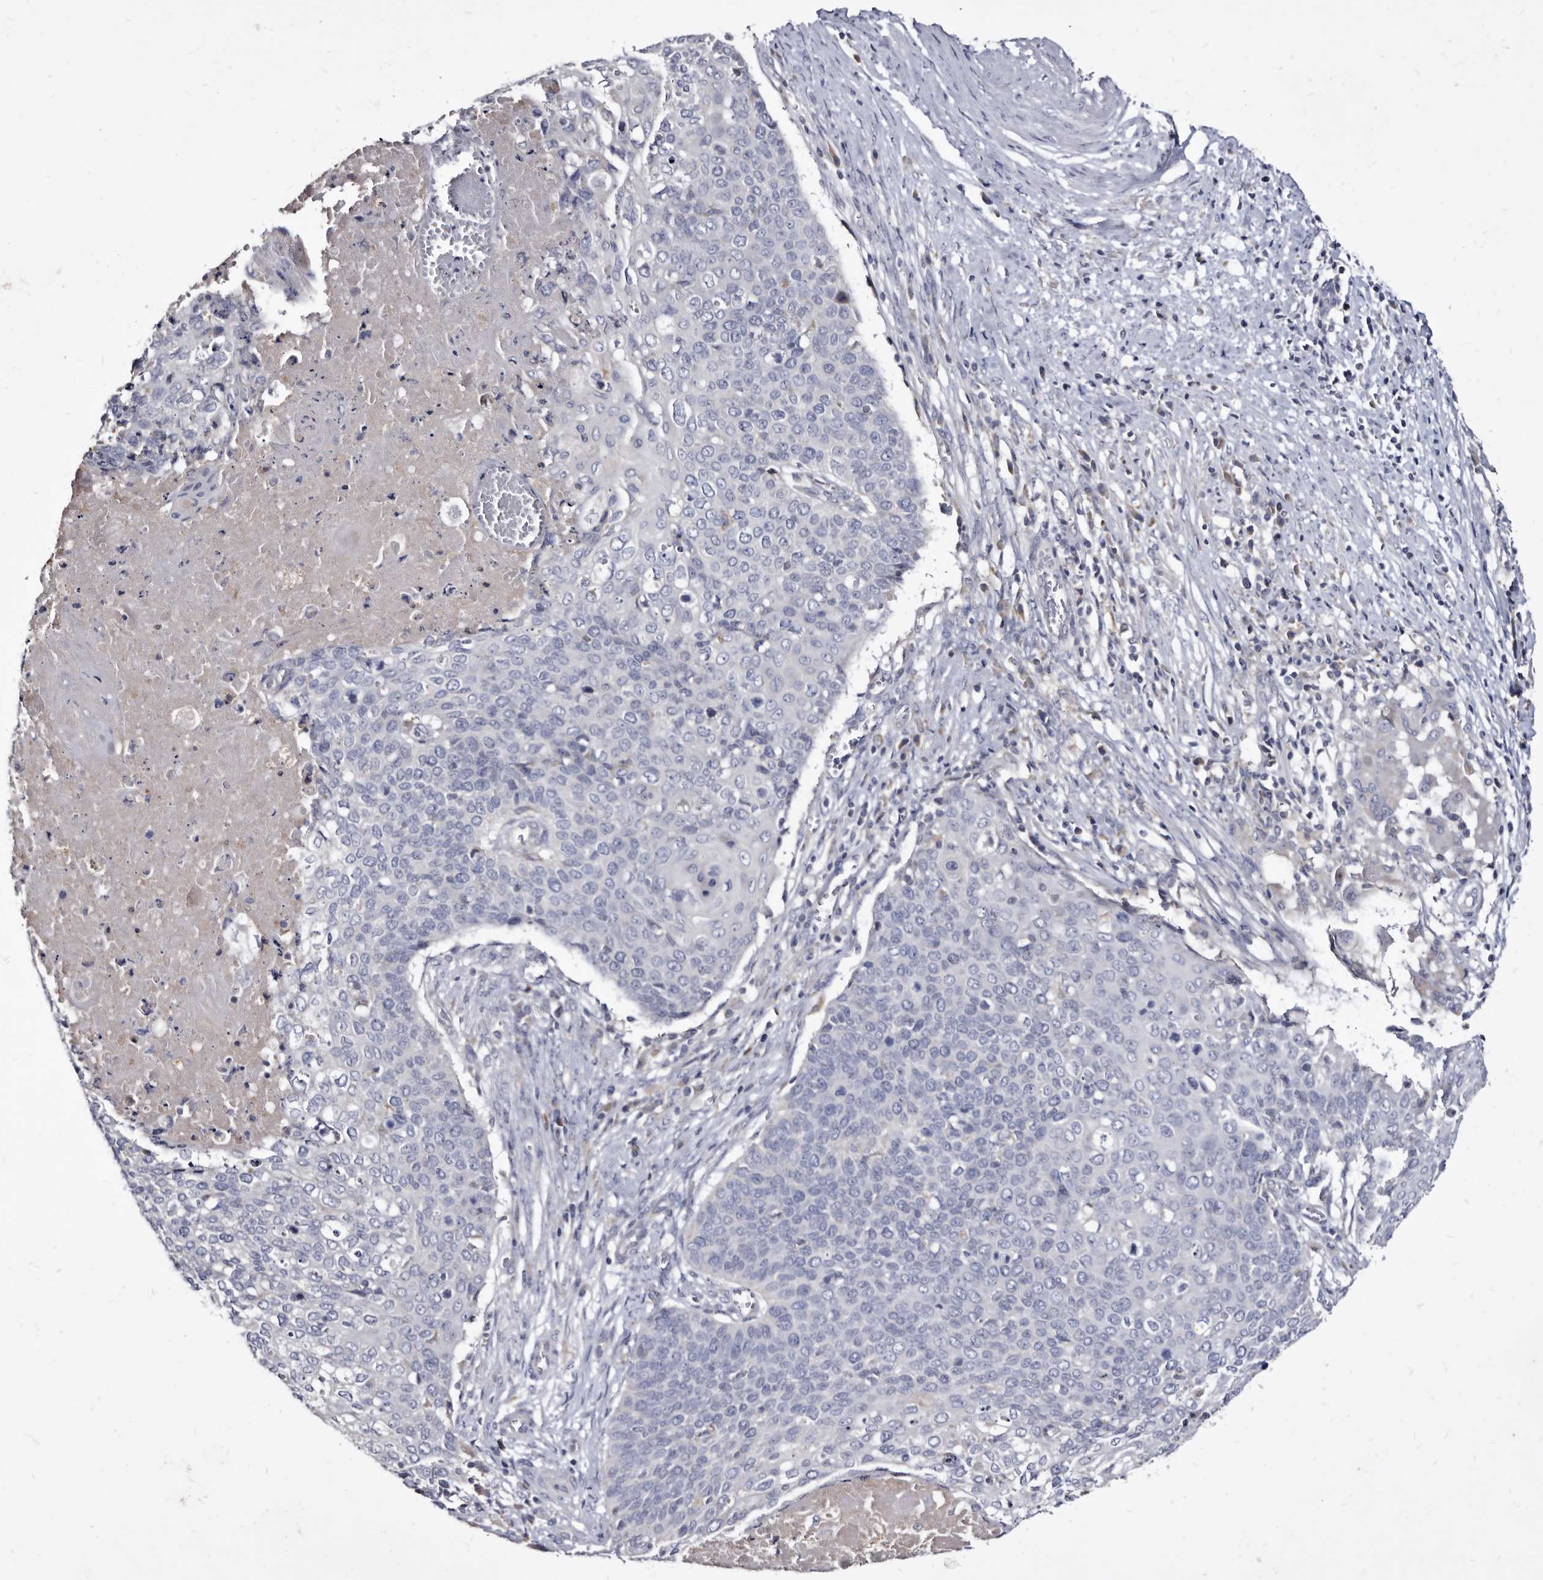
{"staining": {"intensity": "negative", "quantity": "none", "location": "none"}, "tissue": "cervical cancer", "cell_type": "Tumor cells", "image_type": "cancer", "snomed": [{"axis": "morphology", "description": "Squamous cell carcinoma, NOS"}, {"axis": "topography", "description": "Cervix"}], "caption": "A photomicrograph of cervical squamous cell carcinoma stained for a protein reveals no brown staining in tumor cells.", "gene": "SLC39A2", "patient": {"sex": "female", "age": 39}}